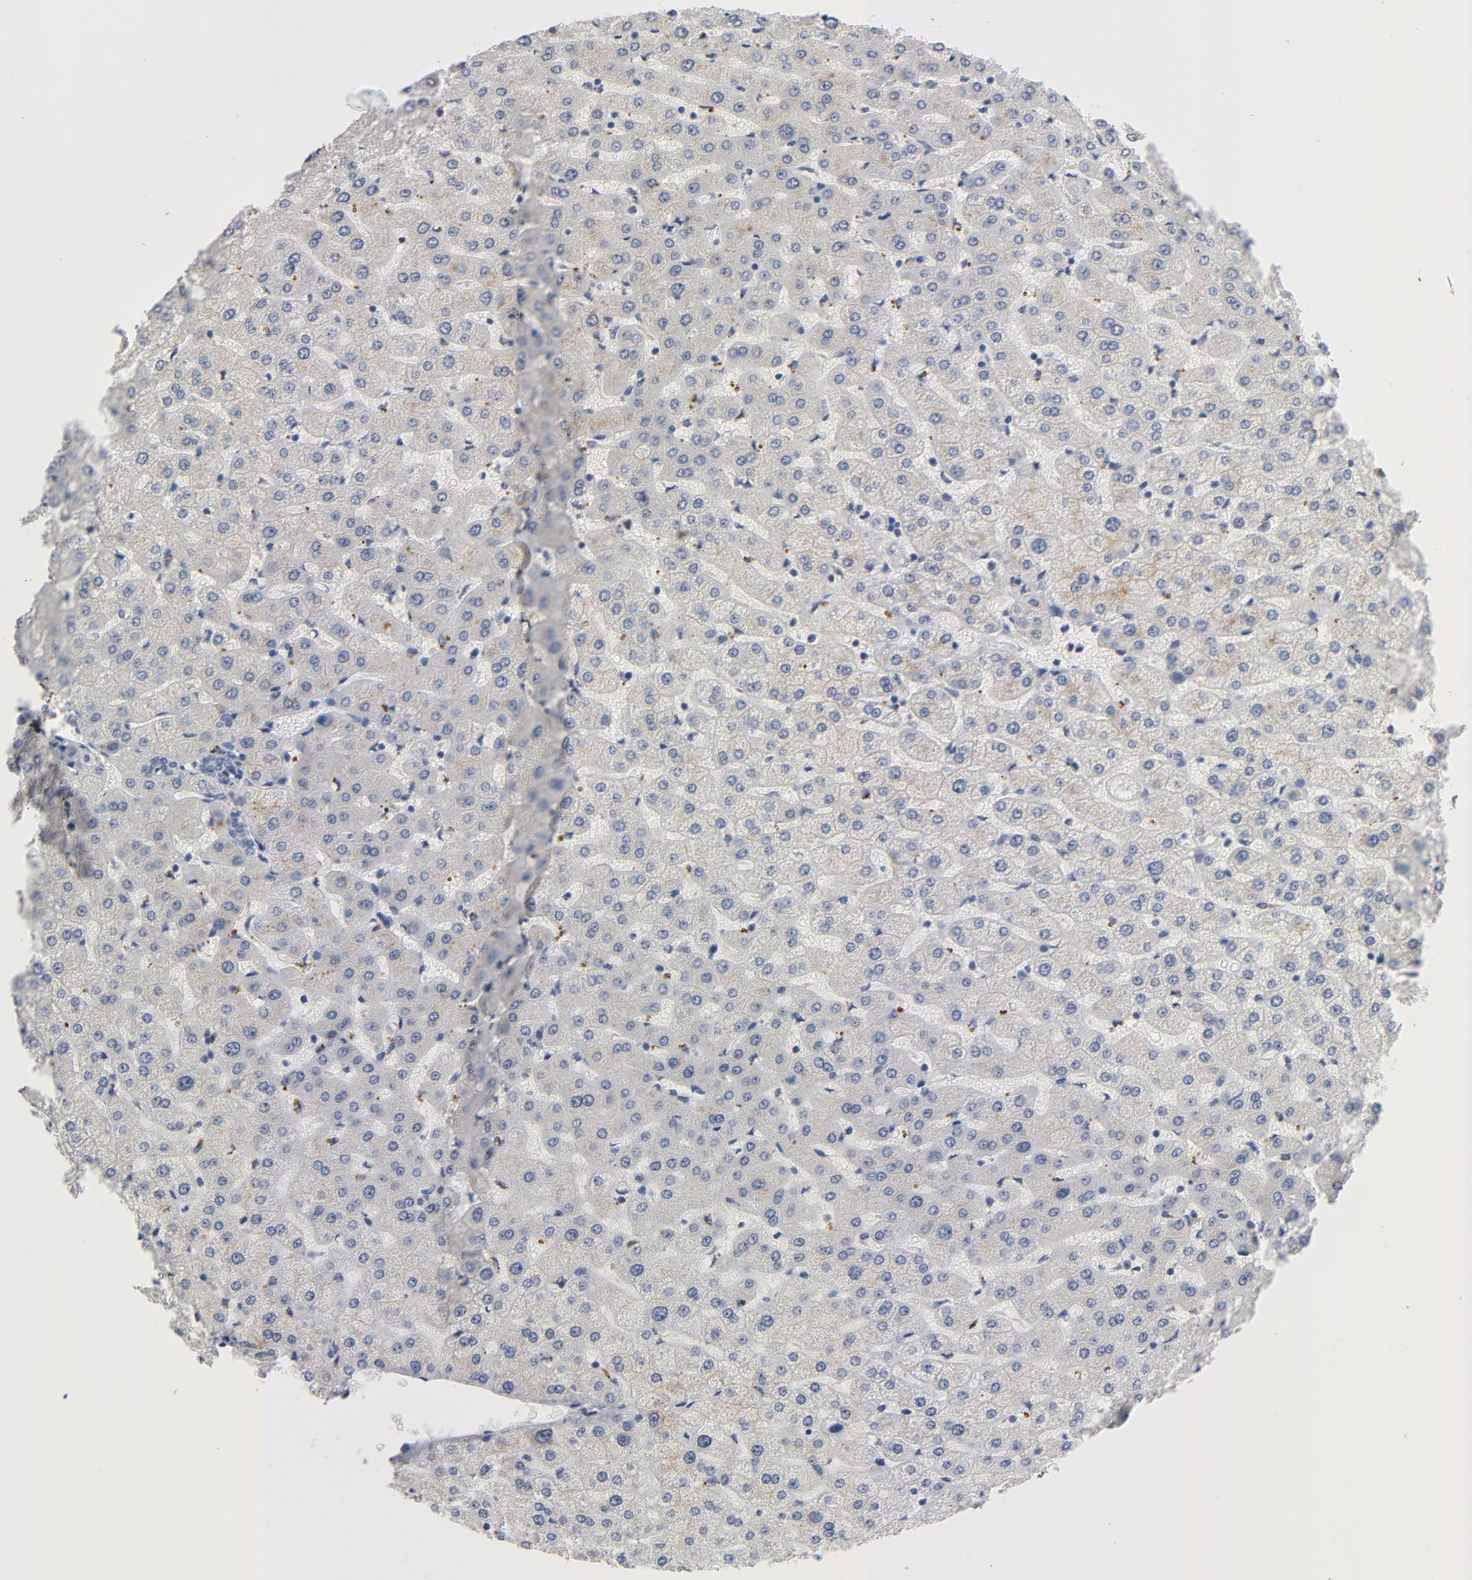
{"staining": {"intensity": "negative", "quantity": "none", "location": "none"}, "tissue": "liver", "cell_type": "Cholangiocytes", "image_type": "normal", "snomed": [{"axis": "morphology", "description": "Normal tissue, NOS"}, {"axis": "morphology", "description": "Fibrosis, NOS"}, {"axis": "topography", "description": "Liver"}], "caption": "Protein analysis of benign liver displays no significant positivity in cholangiocytes. The staining was performed using DAB (3,3'-diaminobenzidine) to visualize the protein expression in brown, while the nuclei were stained in blue with hematoxylin (Magnification: 20x).", "gene": "BIRC5", "patient": {"sex": "female", "age": 29}}